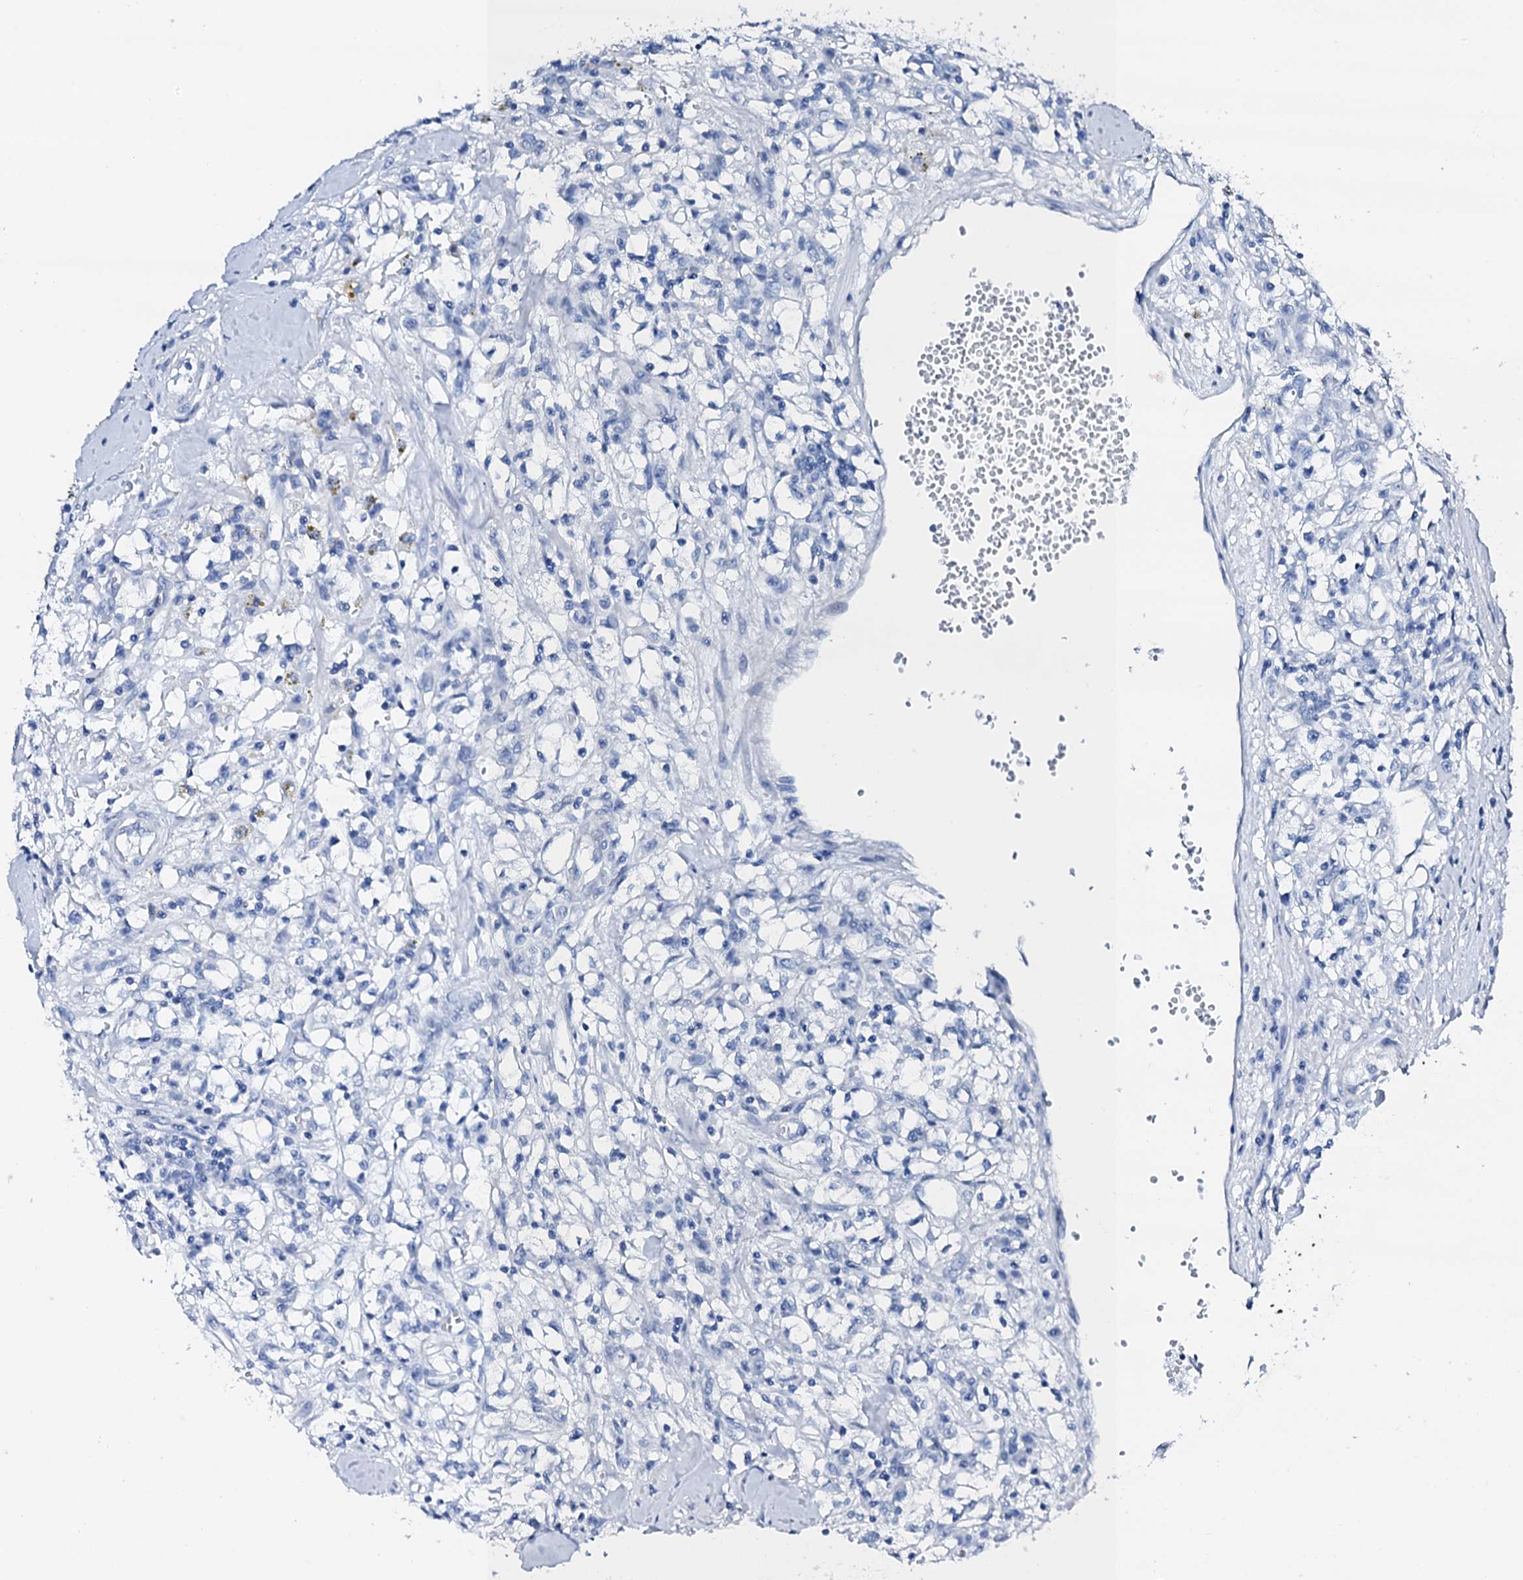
{"staining": {"intensity": "negative", "quantity": "none", "location": "none"}, "tissue": "renal cancer", "cell_type": "Tumor cells", "image_type": "cancer", "snomed": [{"axis": "morphology", "description": "Adenocarcinoma, NOS"}, {"axis": "topography", "description": "Kidney"}], "caption": "This is an IHC histopathology image of human adenocarcinoma (renal). There is no positivity in tumor cells.", "gene": "PTH", "patient": {"sex": "male", "age": 56}}